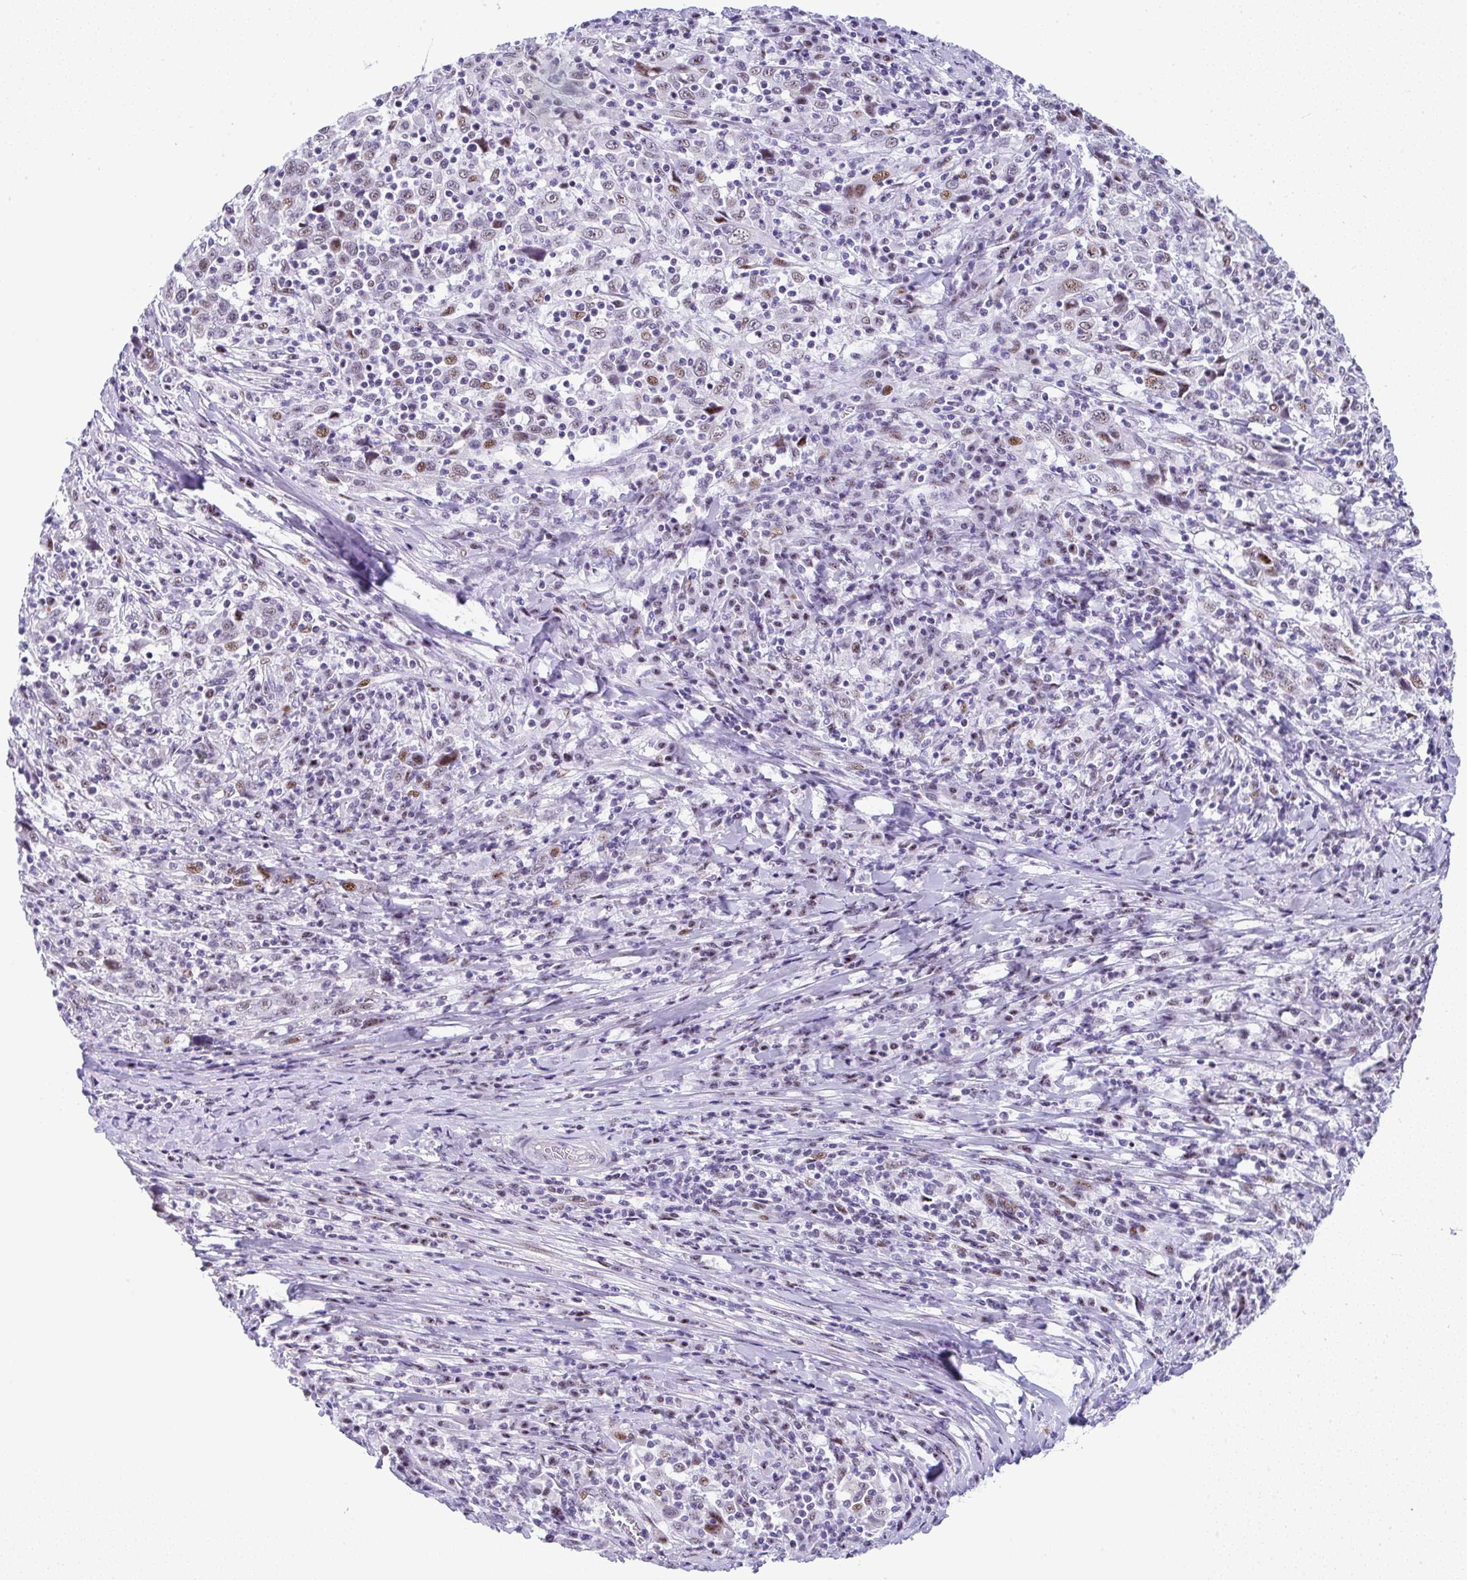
{"staining": {"intensity": "moderate", "quantity": "25%-75%", "location": "nuclear"}, "tissue": "cervical cancer", "cell_type": "Tumor cells", "image_type": "cancer", "snomed": [{"axis": "morphology", "description": "Squamous cell carcinoma, NOS"}, {"axis": "topography", "description": "Cervix"}], "caption": "Cervical cancer stained with DAB (3,3'-diaminobenzidine) immunohistochemistry (IHC) demonstrates medium levels of moderate nuclear expression in approximately 25%-75% of tumor cells.", "gene": "NR1D2", "patient": {"sex": "female", "age": 46}}